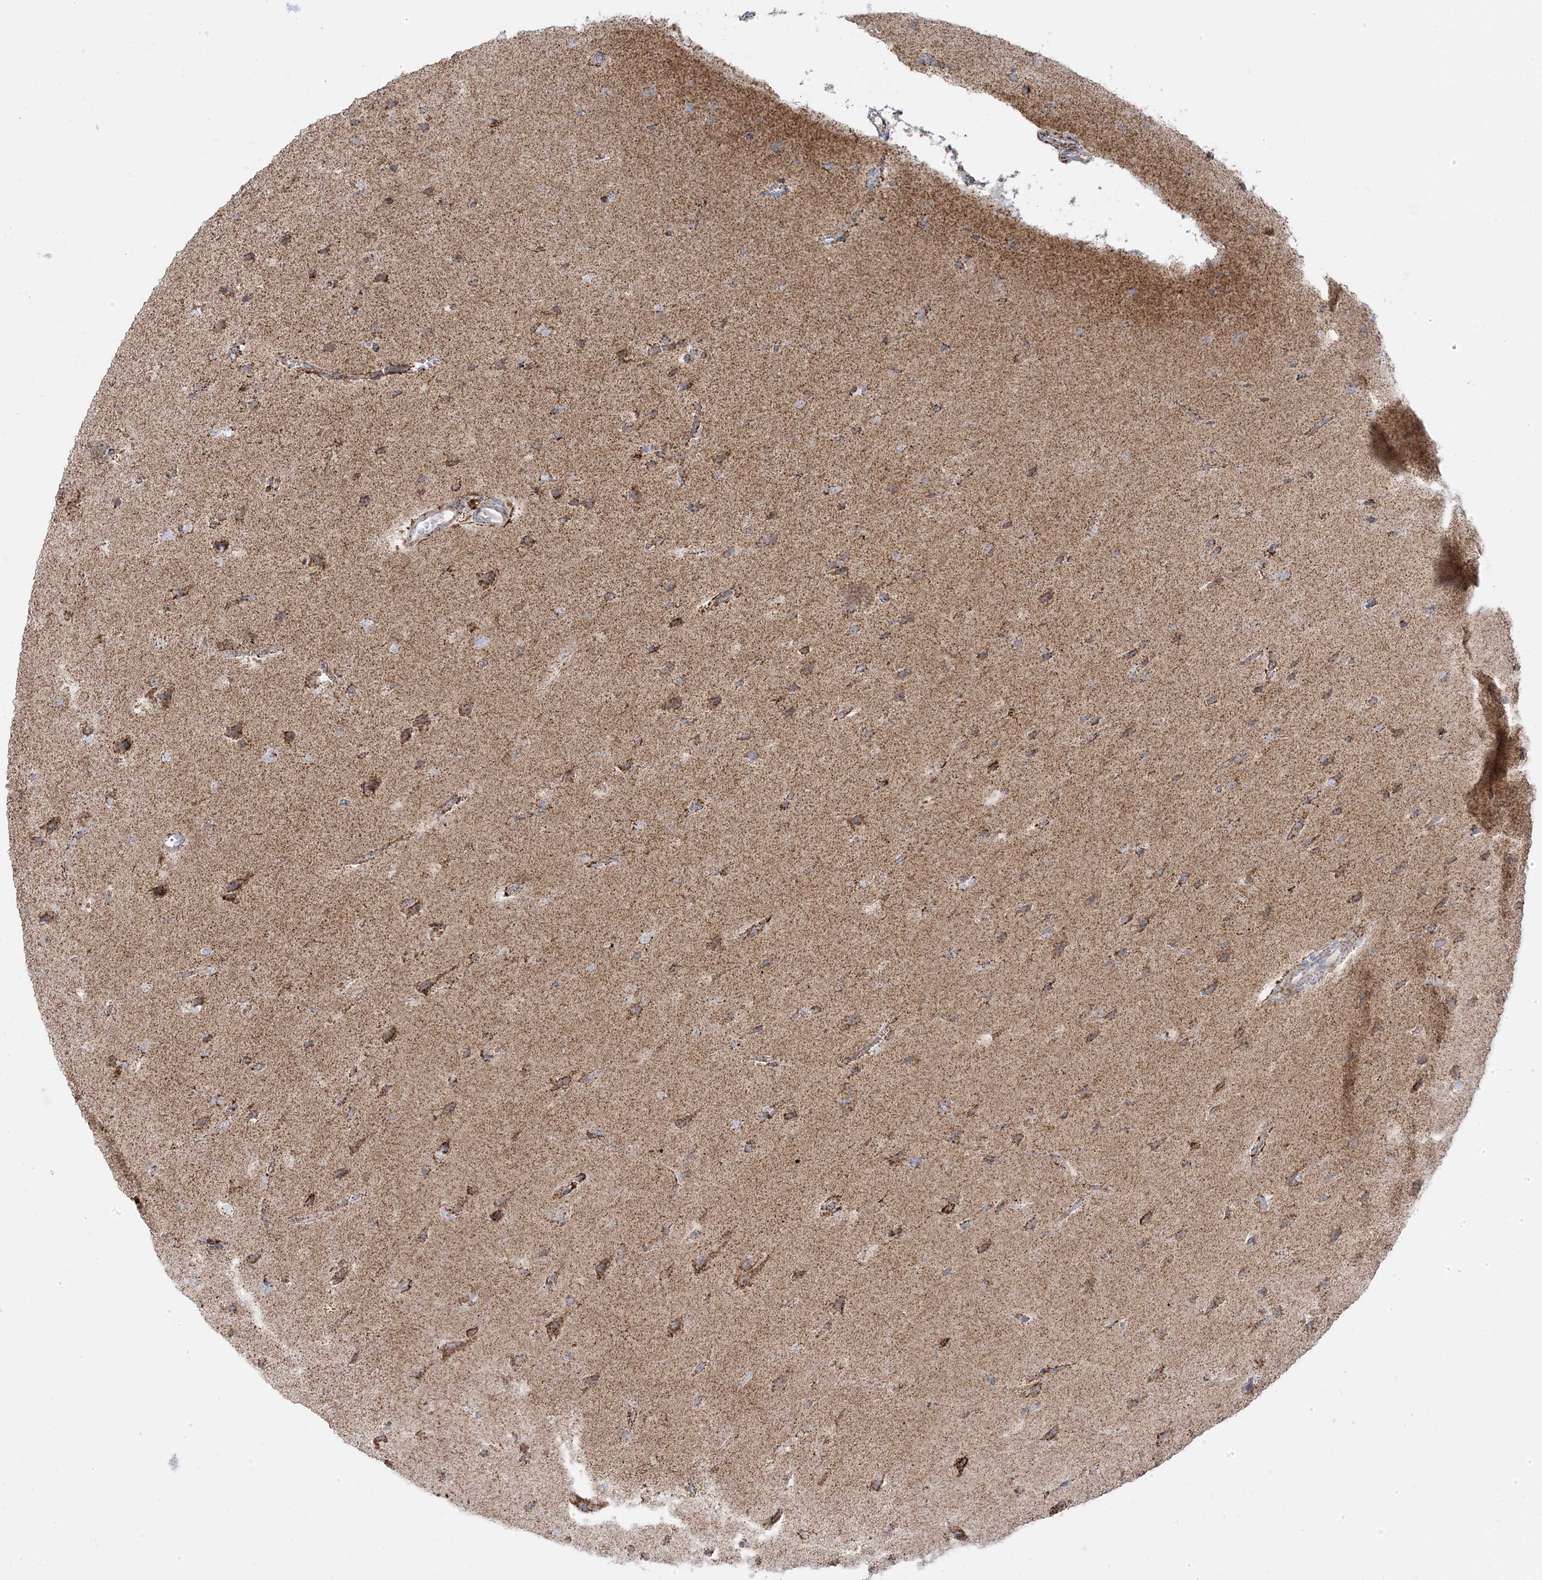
{"staining": {"intensity": "moderate", "quantity": "25%-75%", "location": "cytoplasmic/membranous"}, "tissue": "glioma", "cell_type": "Tumor cells", "image_type": "cancer", "snomed": [{"axis": "morphology", "description": "Glioma, malignant, Low grade"}, {"axis": "topography", "description": "Brain"}], "caption": "Tumor cells display moderate cytoplasmic/membranous expression in approximately 25%-75% of cells in malignant glioma (low-grade).", "gene": "PCCB", "patient": {"sex": "female", "age": 37}}